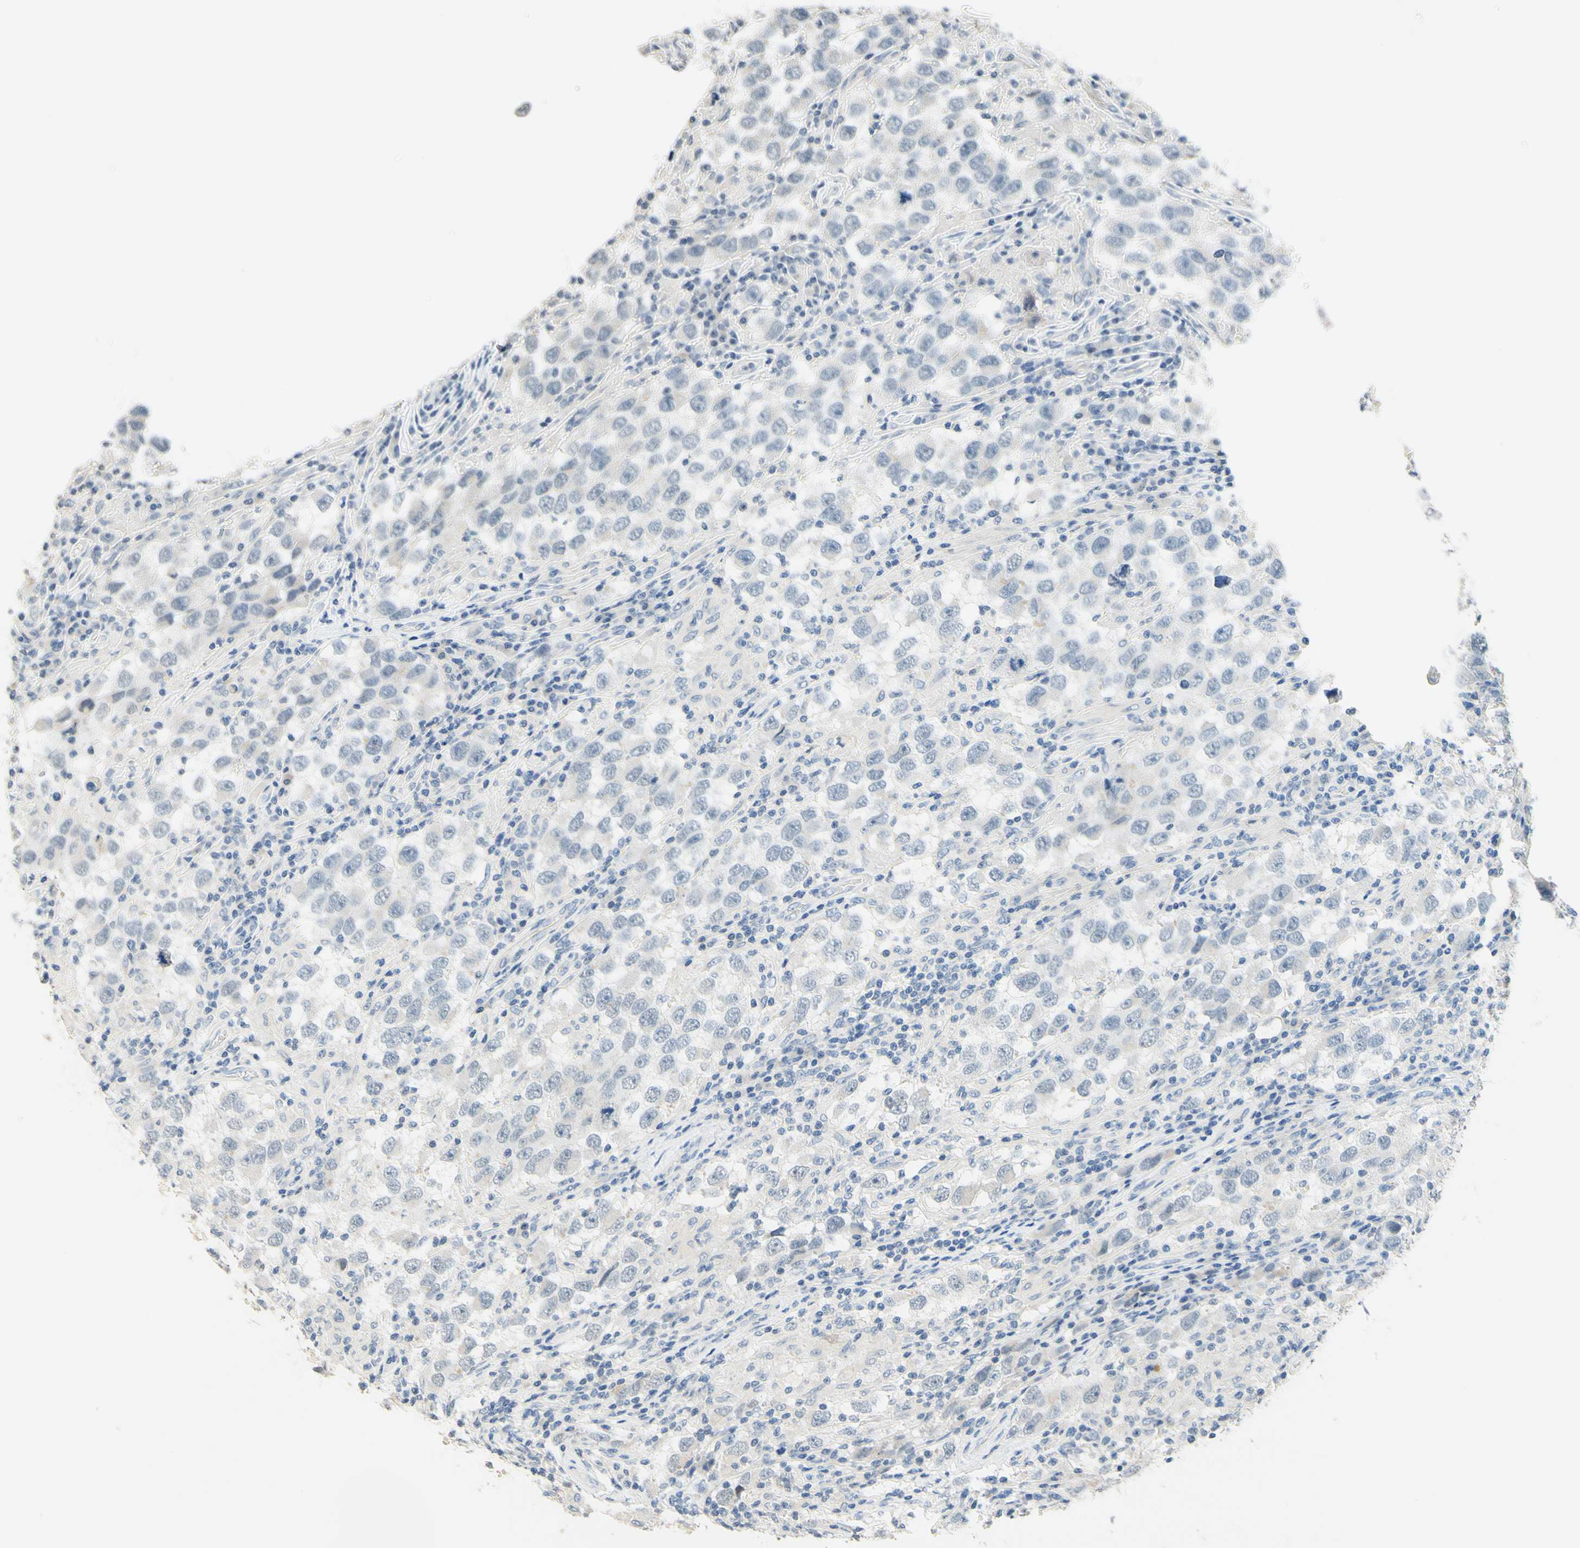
{"staining": {"intensity": "negative", "quantity": "none", "location": "none"}, "tissue": "testis cancer", "cell_type": "Tumor cells", "image_type": "cancer", "snomed": [{"axis": "morphology", "description": "Carcinoma, Embryonal, NOS"}, {"axis": "topography", "description": "Testis"}], "caption": "DAB immunohistochemical staining of human testis cancer (embryonal carcinoma) displays no significant expression in tumor cells. Nuclei are stained in blue.", "gene": "MAG", "patient": {"sex": "male", "age": 21}}